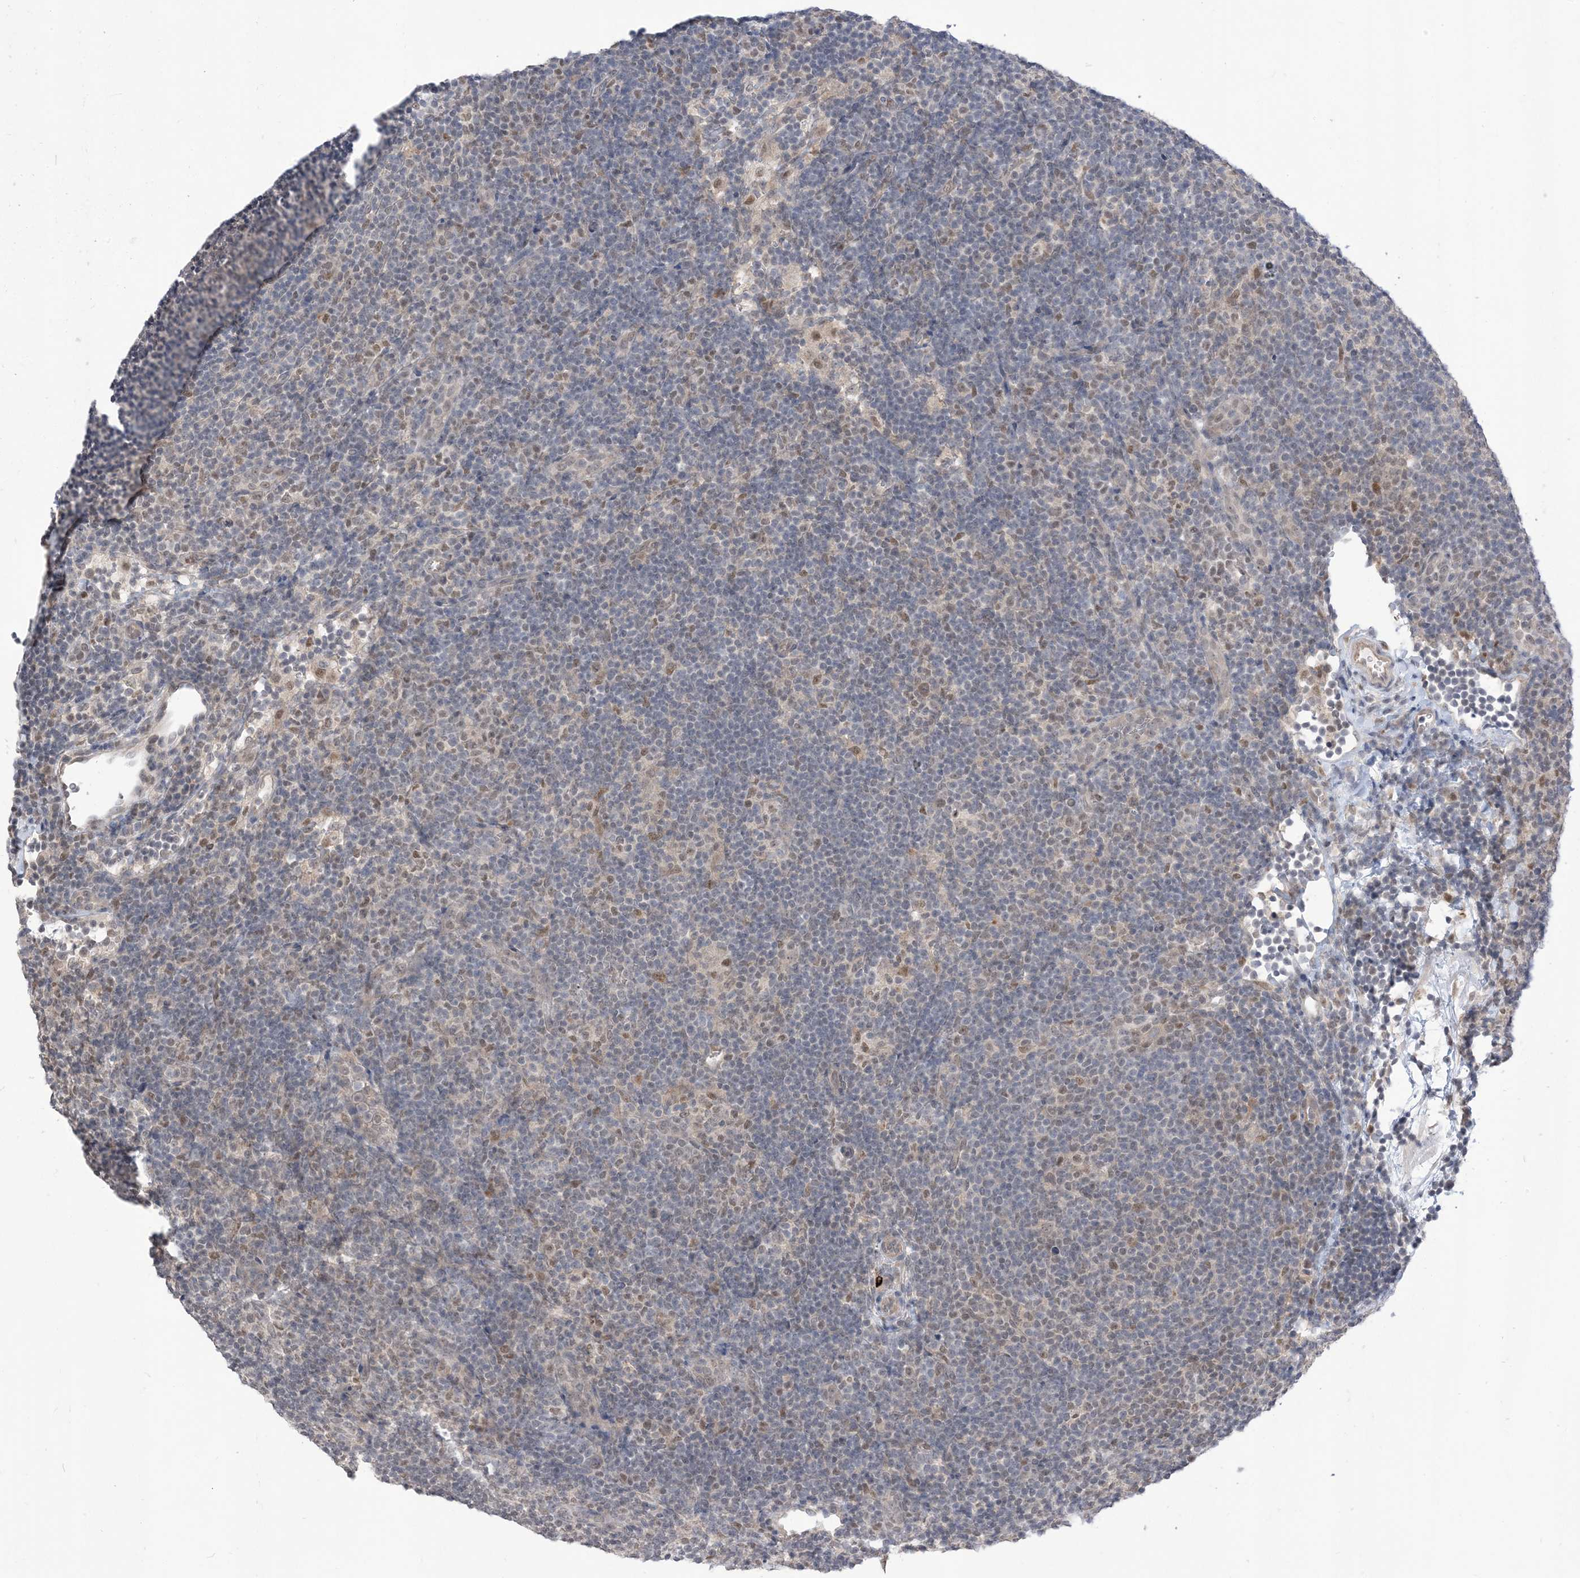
{"staining": {"intensity": "weak", "quantity": "25%-75%", "location": "nuclear"}, "tissue": "lymphoma", "cell_type": "Tumor cells", "image_type": "cancer", "snomed": [{"axis": "morphology", "description": "Hodgkin's disease, NOS"}, {"axis": "topography", "description": "Lymph node"}], "caption": "High-power microscopy captured an immunohistochemistry (IHC) image of Hodgkin's disease, revealing weak nuclear staining in about 25%-75% of tumor cells.", "gene": "RANBP9", "patient": {"sex": "female", "age": 57}}